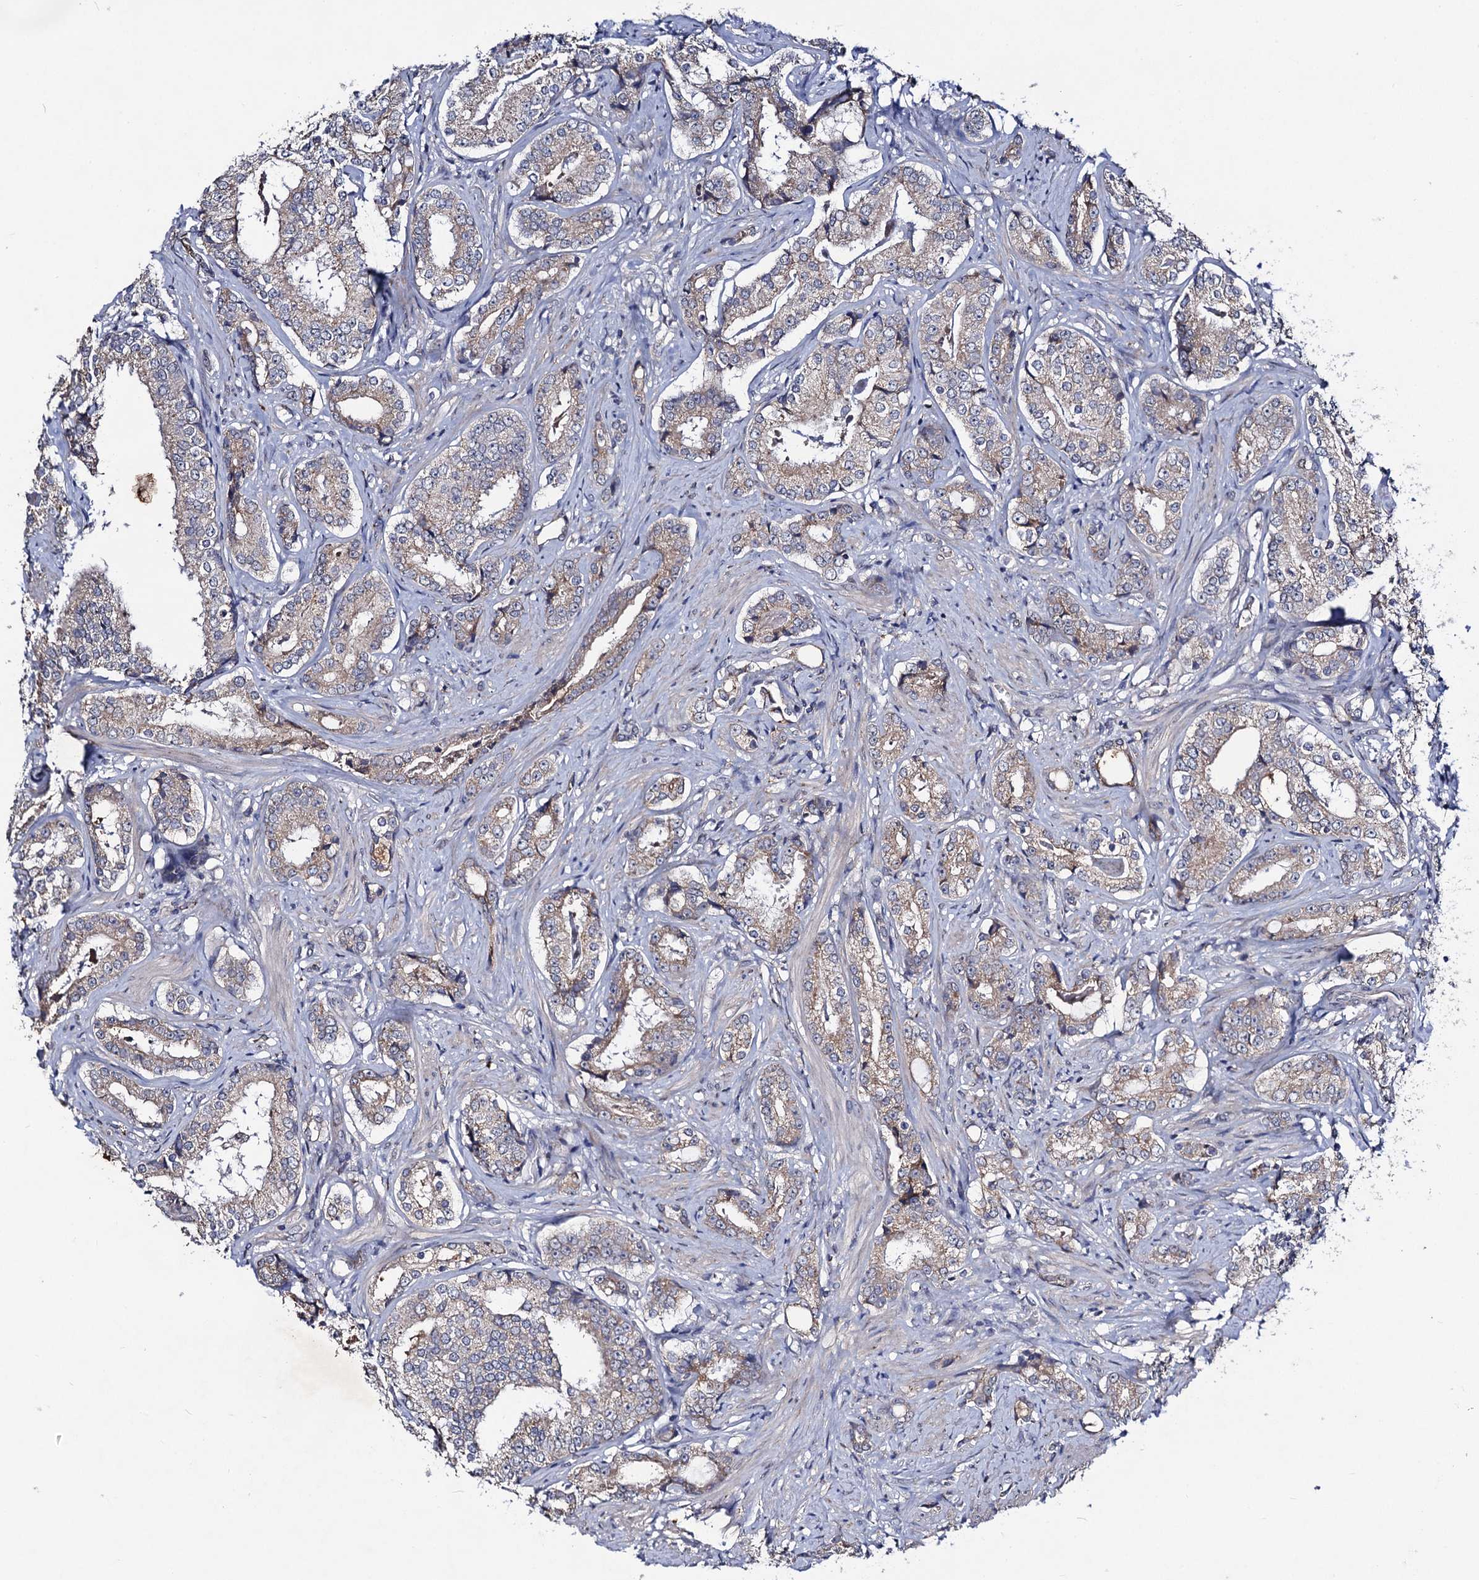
{"staining": {"intensity": "weak", "quantity": "<25%", "location": "cytoplasmic/membranous"}, "tissue": "prostate cancer", "cell_type": "Tumor cells", "image_type": "cancer", "snomed": [{"axis": "morphology", "description": "Adenocarcinoma, High grade"}, {"axis": "topography", "description": "Prostate"}], "caption": "Prostate cancer (high-grade adenocarcinoma) was stained to show a protein in brown. There is no significant positivity in tumor cells.", "gene": "VPS37D", "patient": {"sex": "male", "age": 58}}